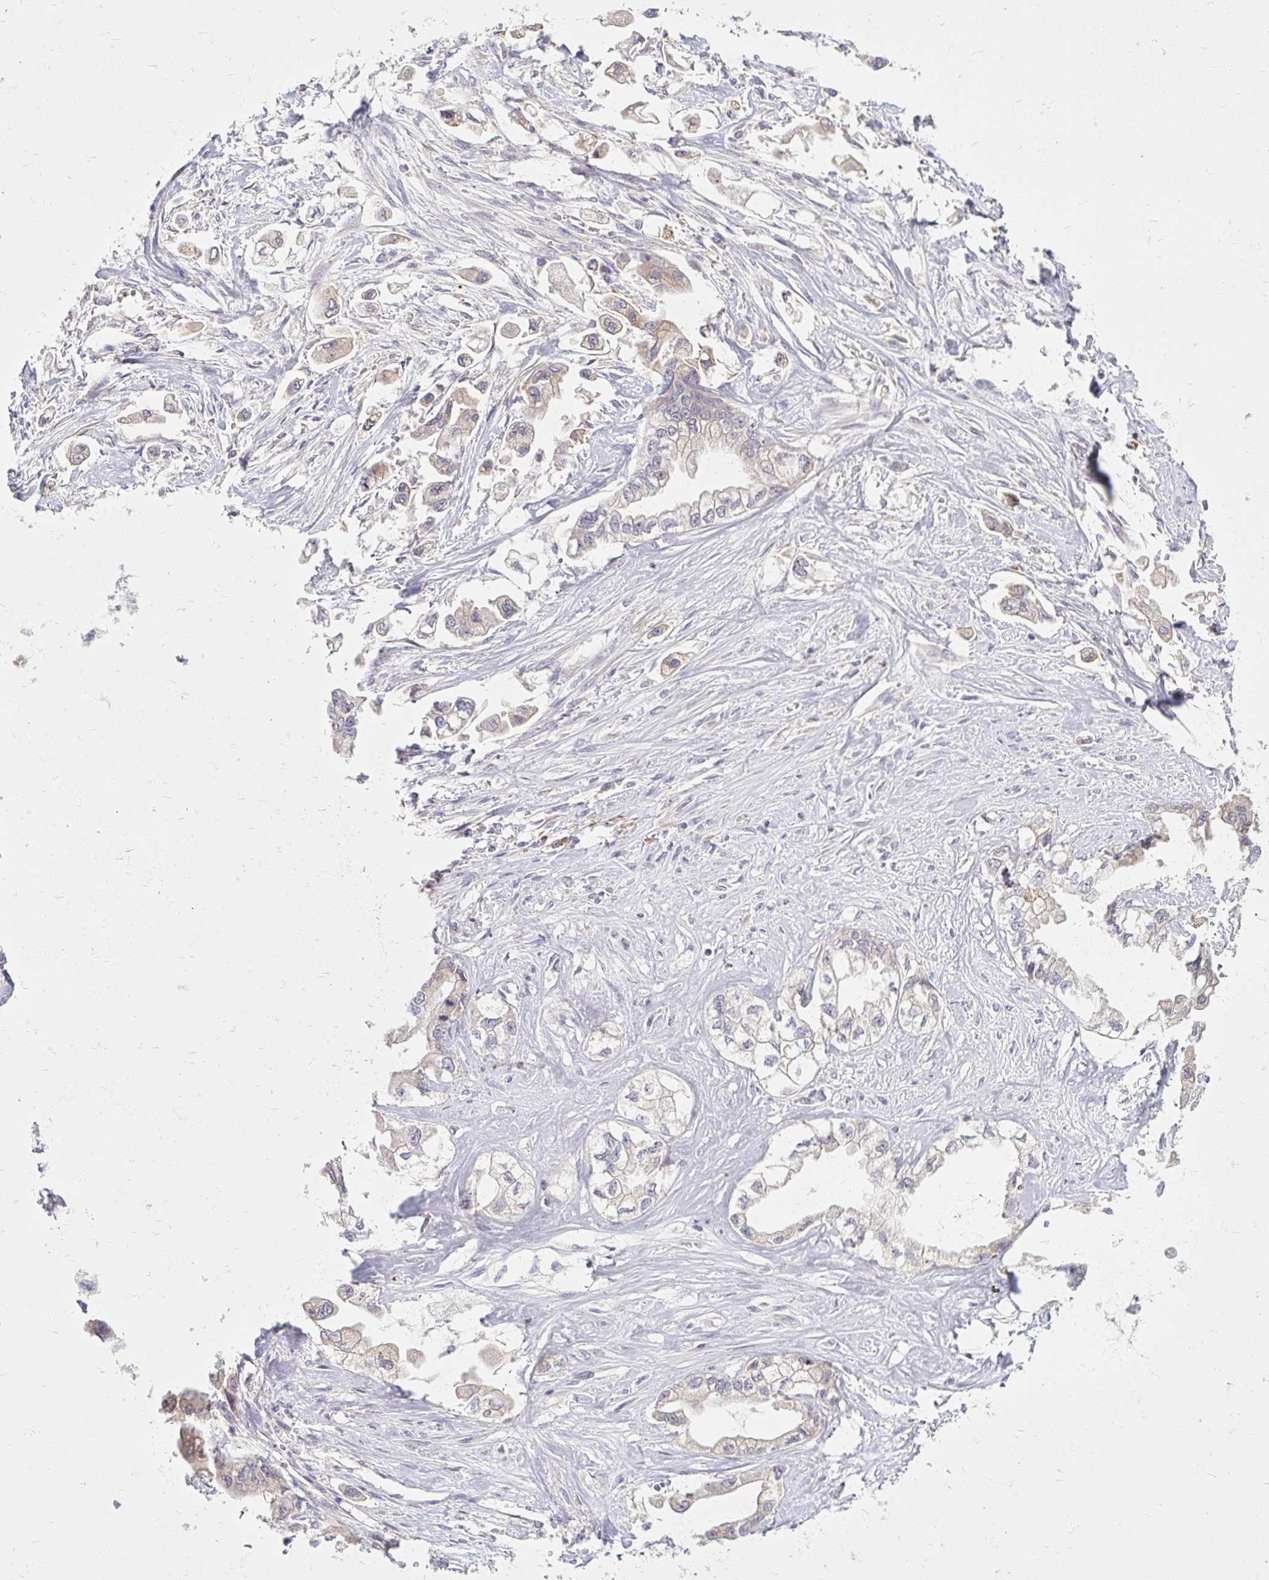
{"staining": {"intensity": "negative", "quantity": "none", "location": "none"}, "tissue": "stomach cancer", "cell_type": "Tumor cells", "image_type": "cancer", "snomed": [{"axis": "morphology", "description": "Adenocarcinoma, NOS"}, {"axis": "topography", "description": "Stomach"}], "caption": "High power microscopy histopathology image of an immunohistochemistry micrograph of stomach cancer (adenocarcinoma), revealing no significant staining in tumor cells. (DAB immunohistochemistry with hematoxylin counter stain).", "gene": "DDN", "patient": {"sex": "male", "age": 62}}